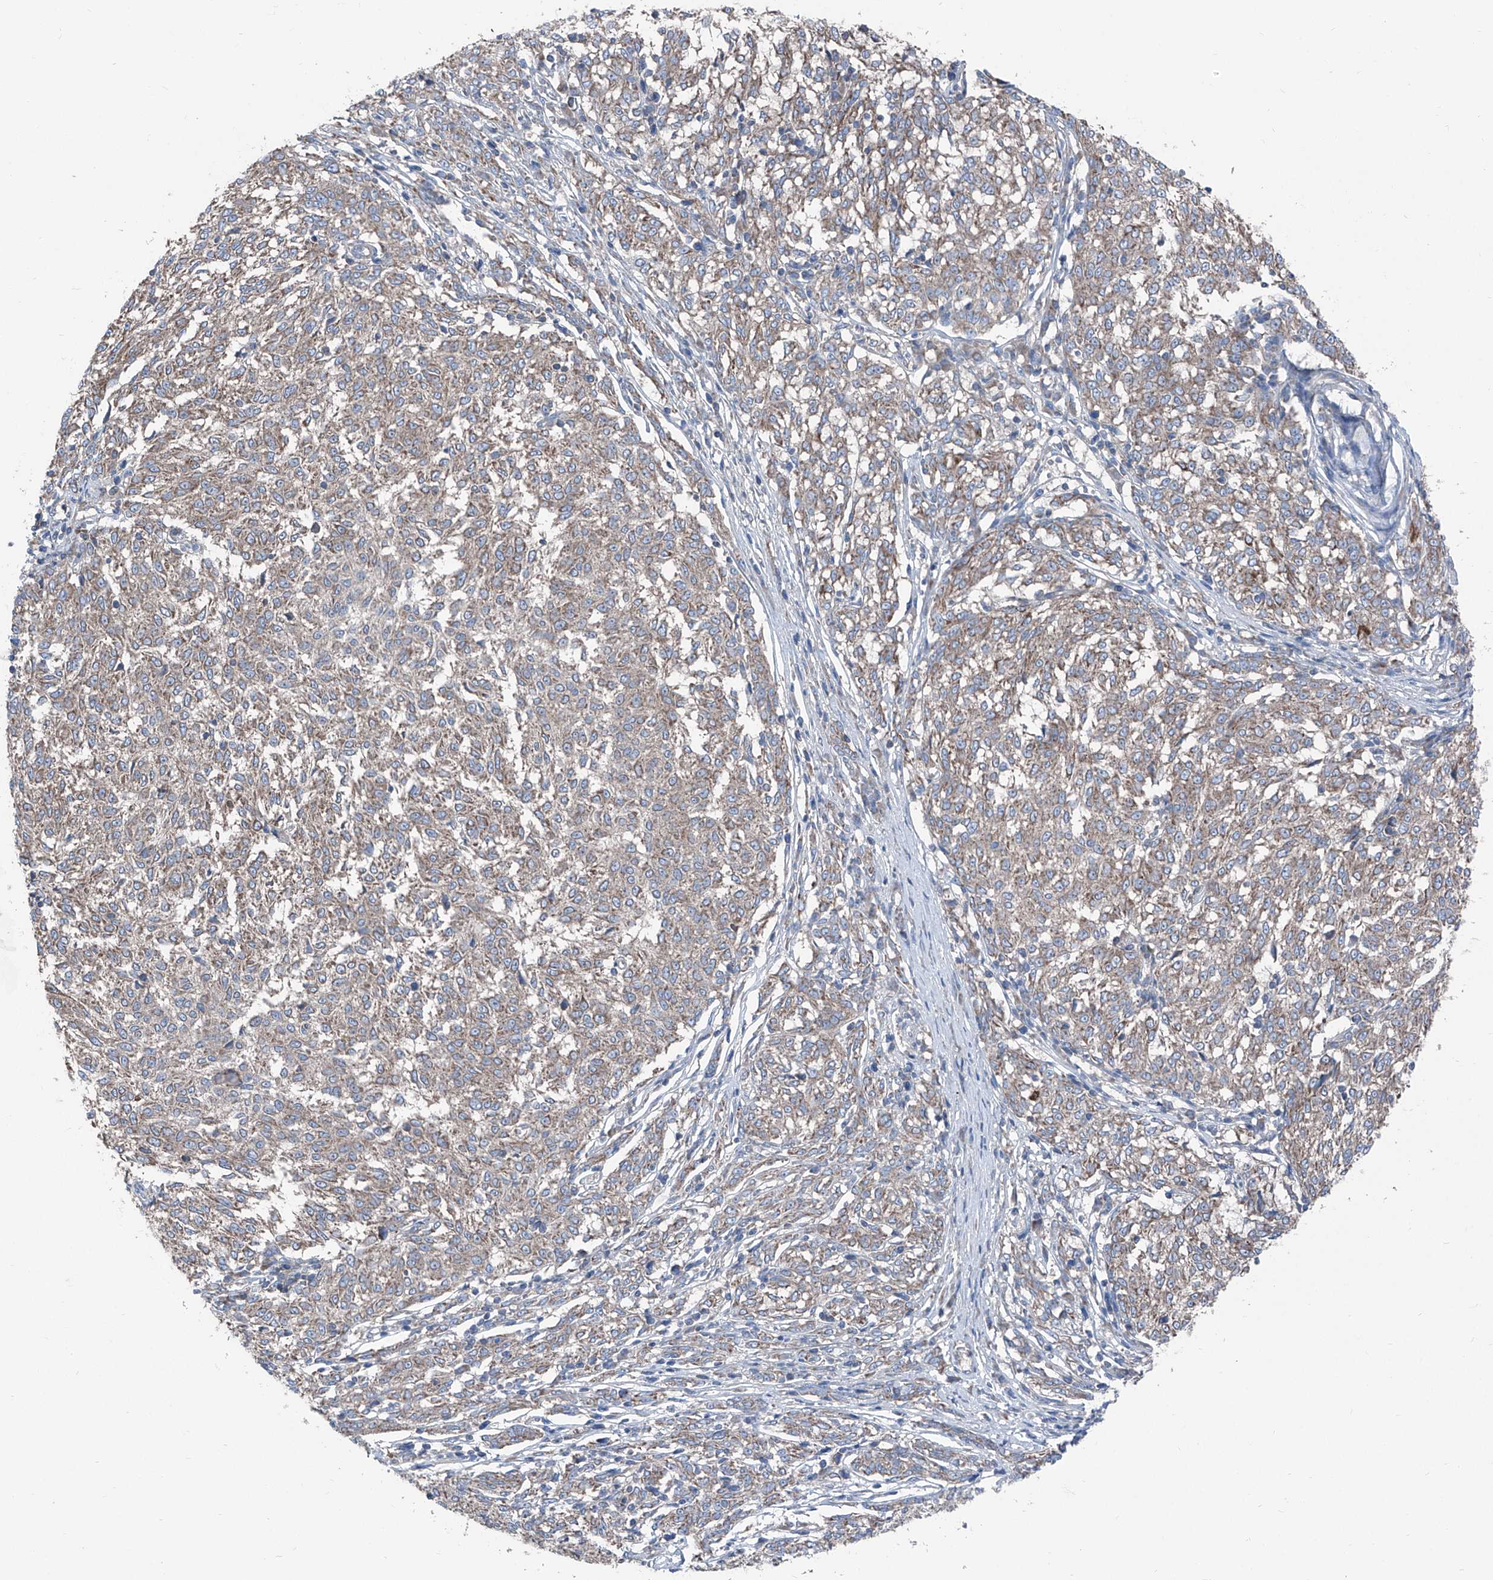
{"staining": {"intensity": "weak", "quantity": "25%-75%", "location": "cytoplasmic/membranous"}, "tissue": "melanoma", "cell_type": "Tumor cells", "image_type": "cancer", "snomed": [{"axis": "morphology", "description": "Malignant melanoma, NOS"}, {"axis": "topography", "description": "Skin"}], "caption": "An immunohistochemistry photomicrograph of tumor tissue is shown. Protein staining in brown labels weak cytoplasmic/membranous positivity in melanoma within tumor cells. (brown staining indicates protein expression, while blue staining denotes nuclei).", "gene": "GPAT3", "patient": {"sex": "female", "age": 72}}